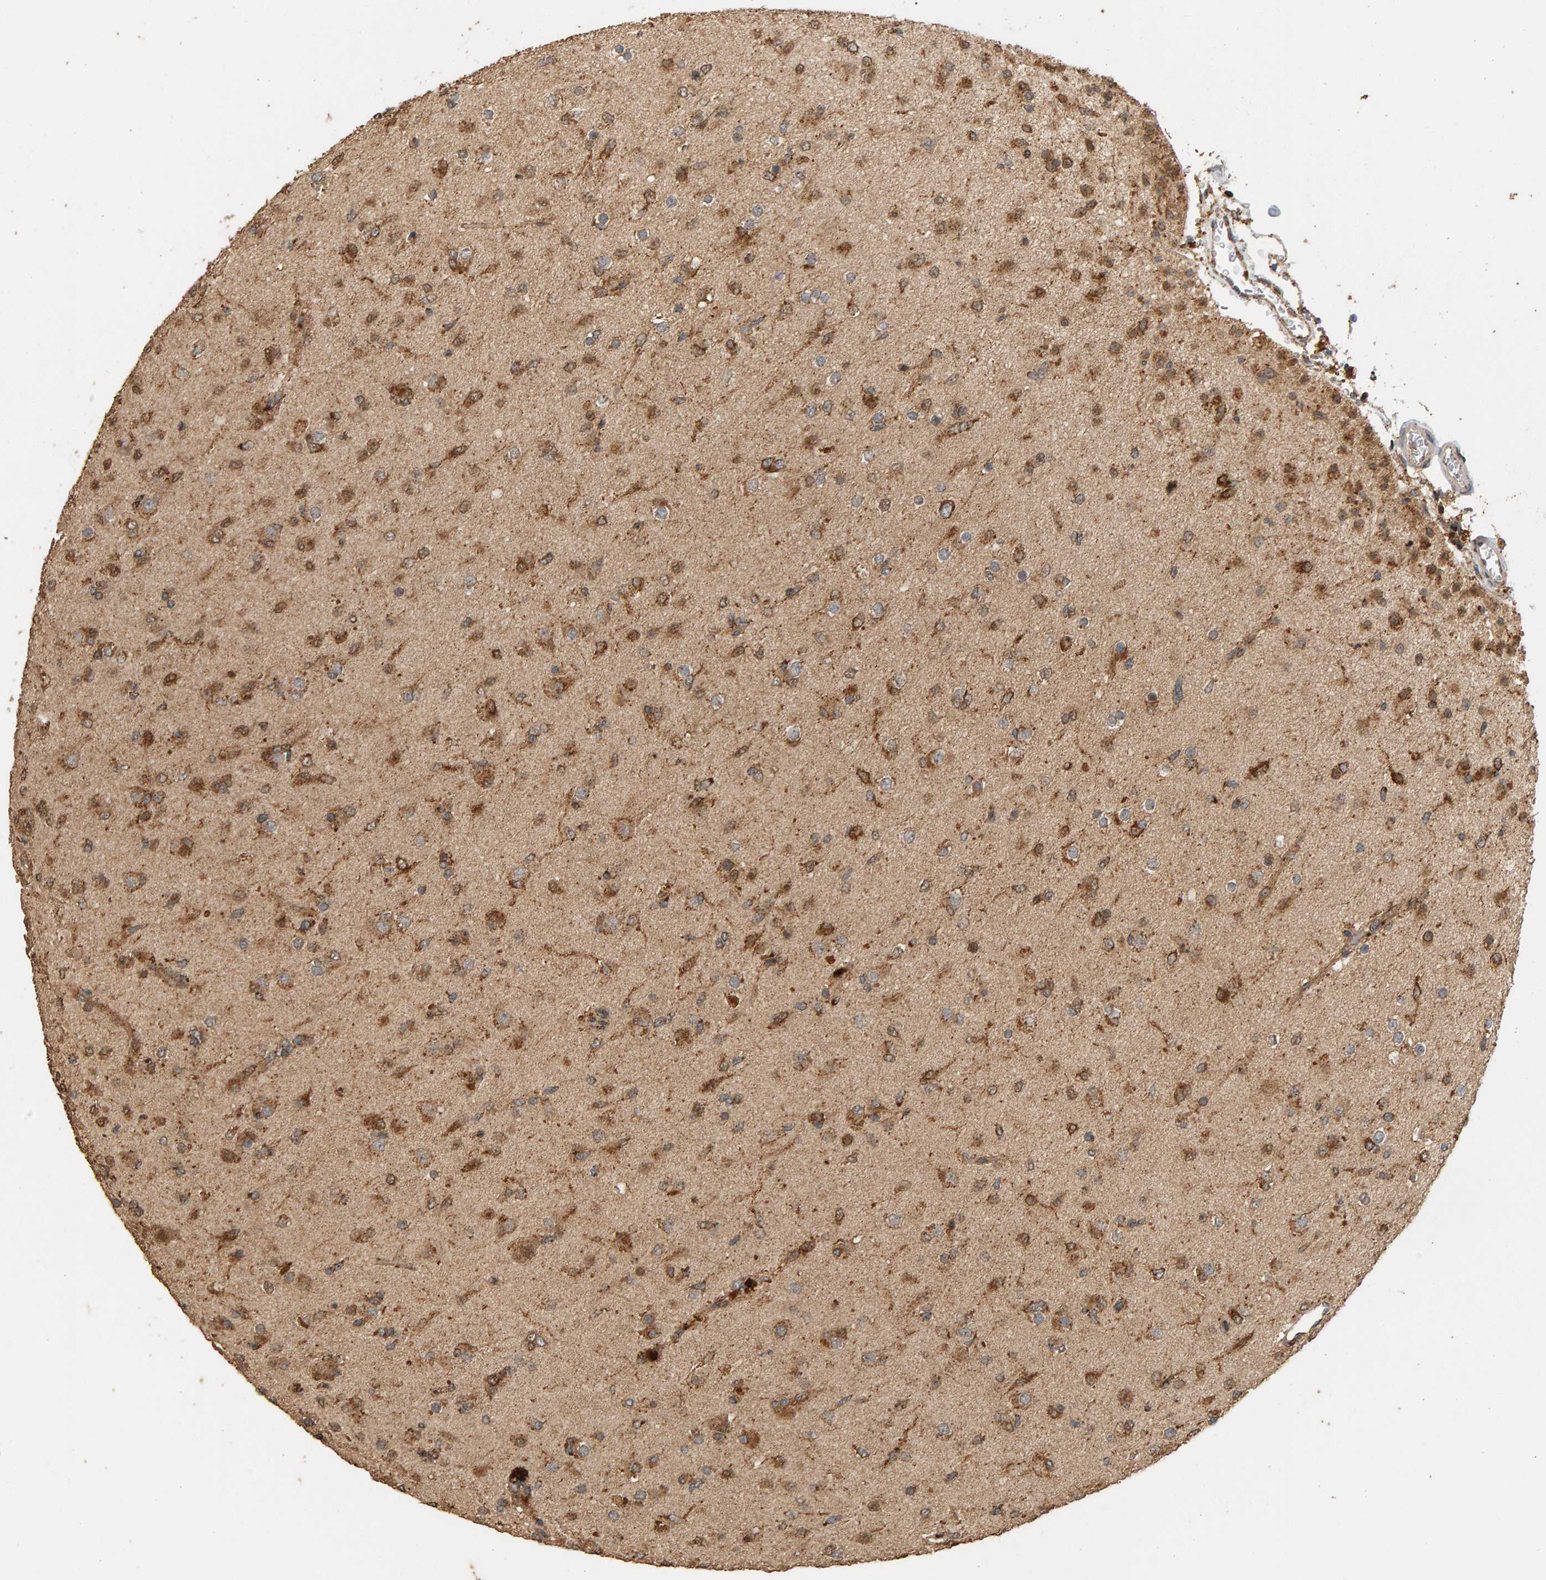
{"staining": {"intensity": "moderate", "quantity": ">75%", "location": "cytoplasmic/membranous"}, "tissue": "glioma", "cell_type": "Tumor cells", "image_type": "cancer", "snomed": [{"axis": "morphology", "description": "Glioma, malignant, Low grade"}, {"axis": "topography", "description": "Brain"}], "caption": "High-magnification brightfield microscopy of low-grade glioma (malignant) stained with DAB (3,3'-diaminobenzidine) (brown) and counterstained with hematoxylin (blue). tumor cells exhibit moderate cytoplasmic/membranous expression is seen in approximately>75% of cells.", "gene": "GSTK1", "patient": {"sex": "male", "age": 65}}